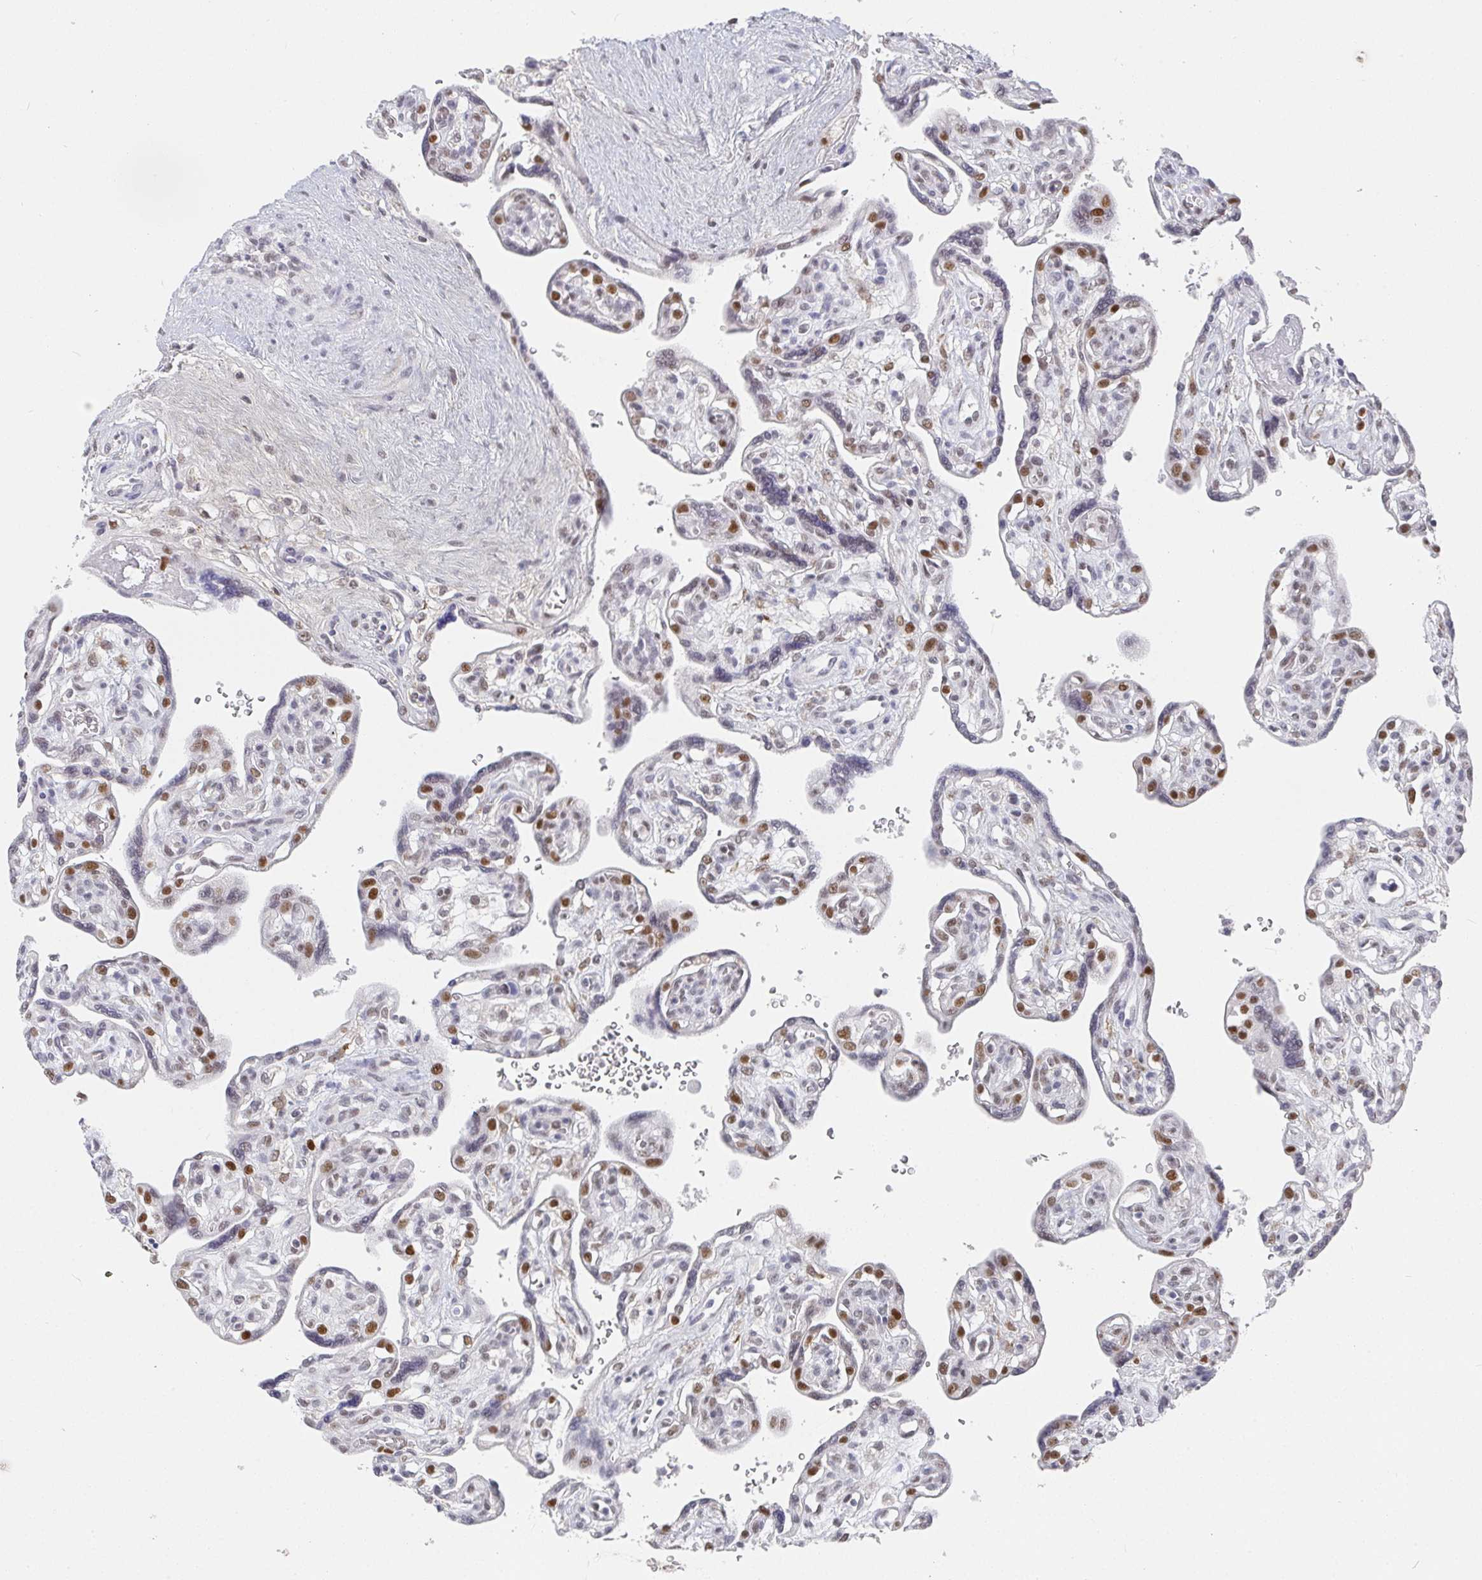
{"staining": {"intensity": "strong", "quantity": ">75%", "location": "nuclear"}, "tissue": "placenta", "cell_type": "Decidual cells", "image_type": "normal", "snomed": [{"axis": "morphology", "description": "Normal tissue, NOS"}, {"axis": "topography", "description": "Placenta"}], "caption": "Strong nuclear staining is seen in about >75% of decidual cells in benign placenta.", "gene": "RCOR1", "patient": {"sex": "female", "age": 39}}